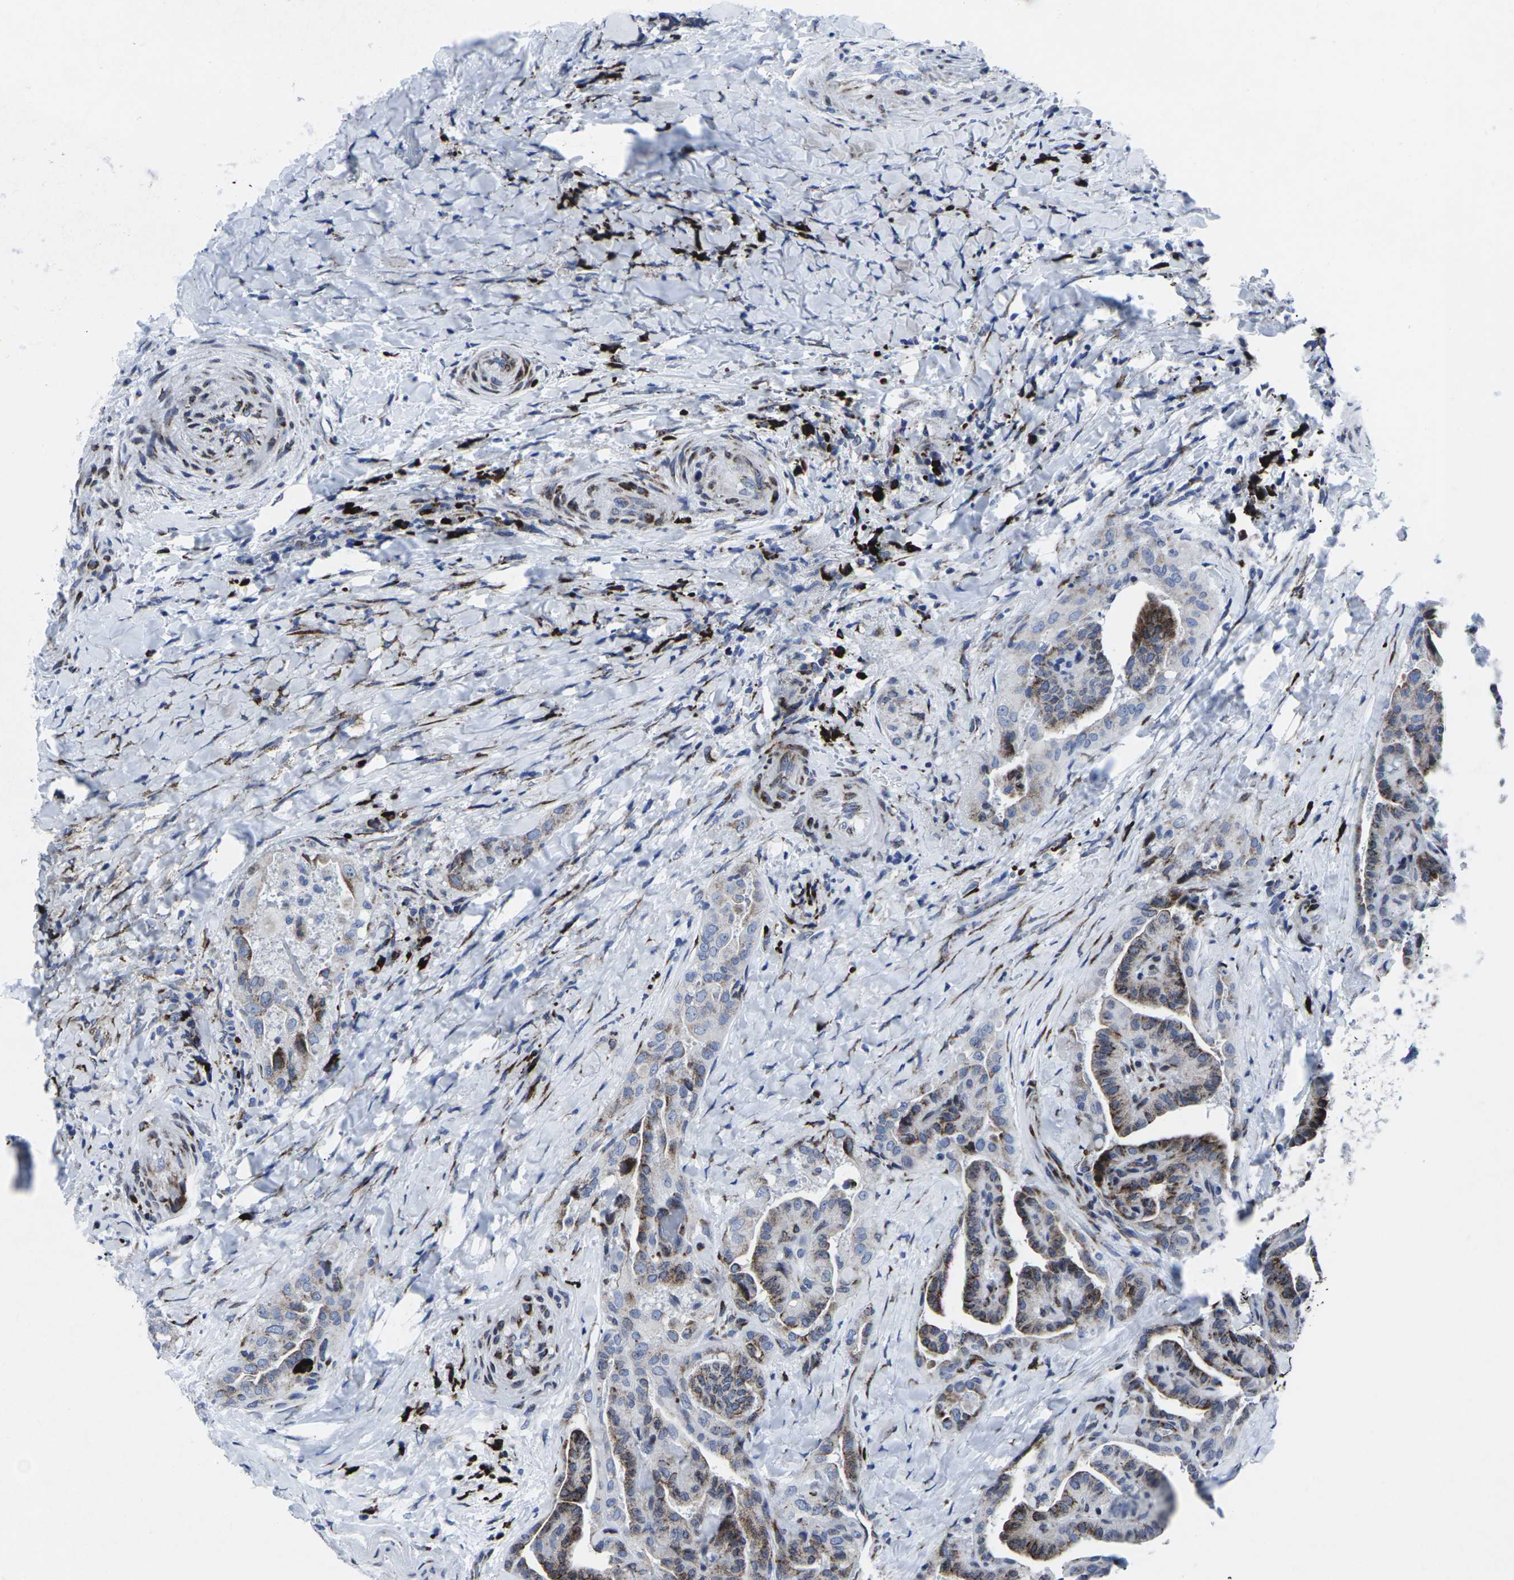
{"staining": {"intensity": "strong", "quantity": ">75%", "location": "cytoplasmic/membranous"}, "tissue": "thyroid cancer", "cell_type": "Tumor cells", "image_type": "cancer", "snomed": [{"axis": "morphology", "description": "Papillary adenocarcinoma, NOS"}, {"axis": "topography", "description": "Thyroid gland"}], "caption": "An image showing strong cytoplasmic/membranous positivity in about >75% of tumor cells in thyroid cancer, as visualized by brown immunohistochemical staining.", "gene": "RPN1", "patient": {"sex": "male", "age": 77}}